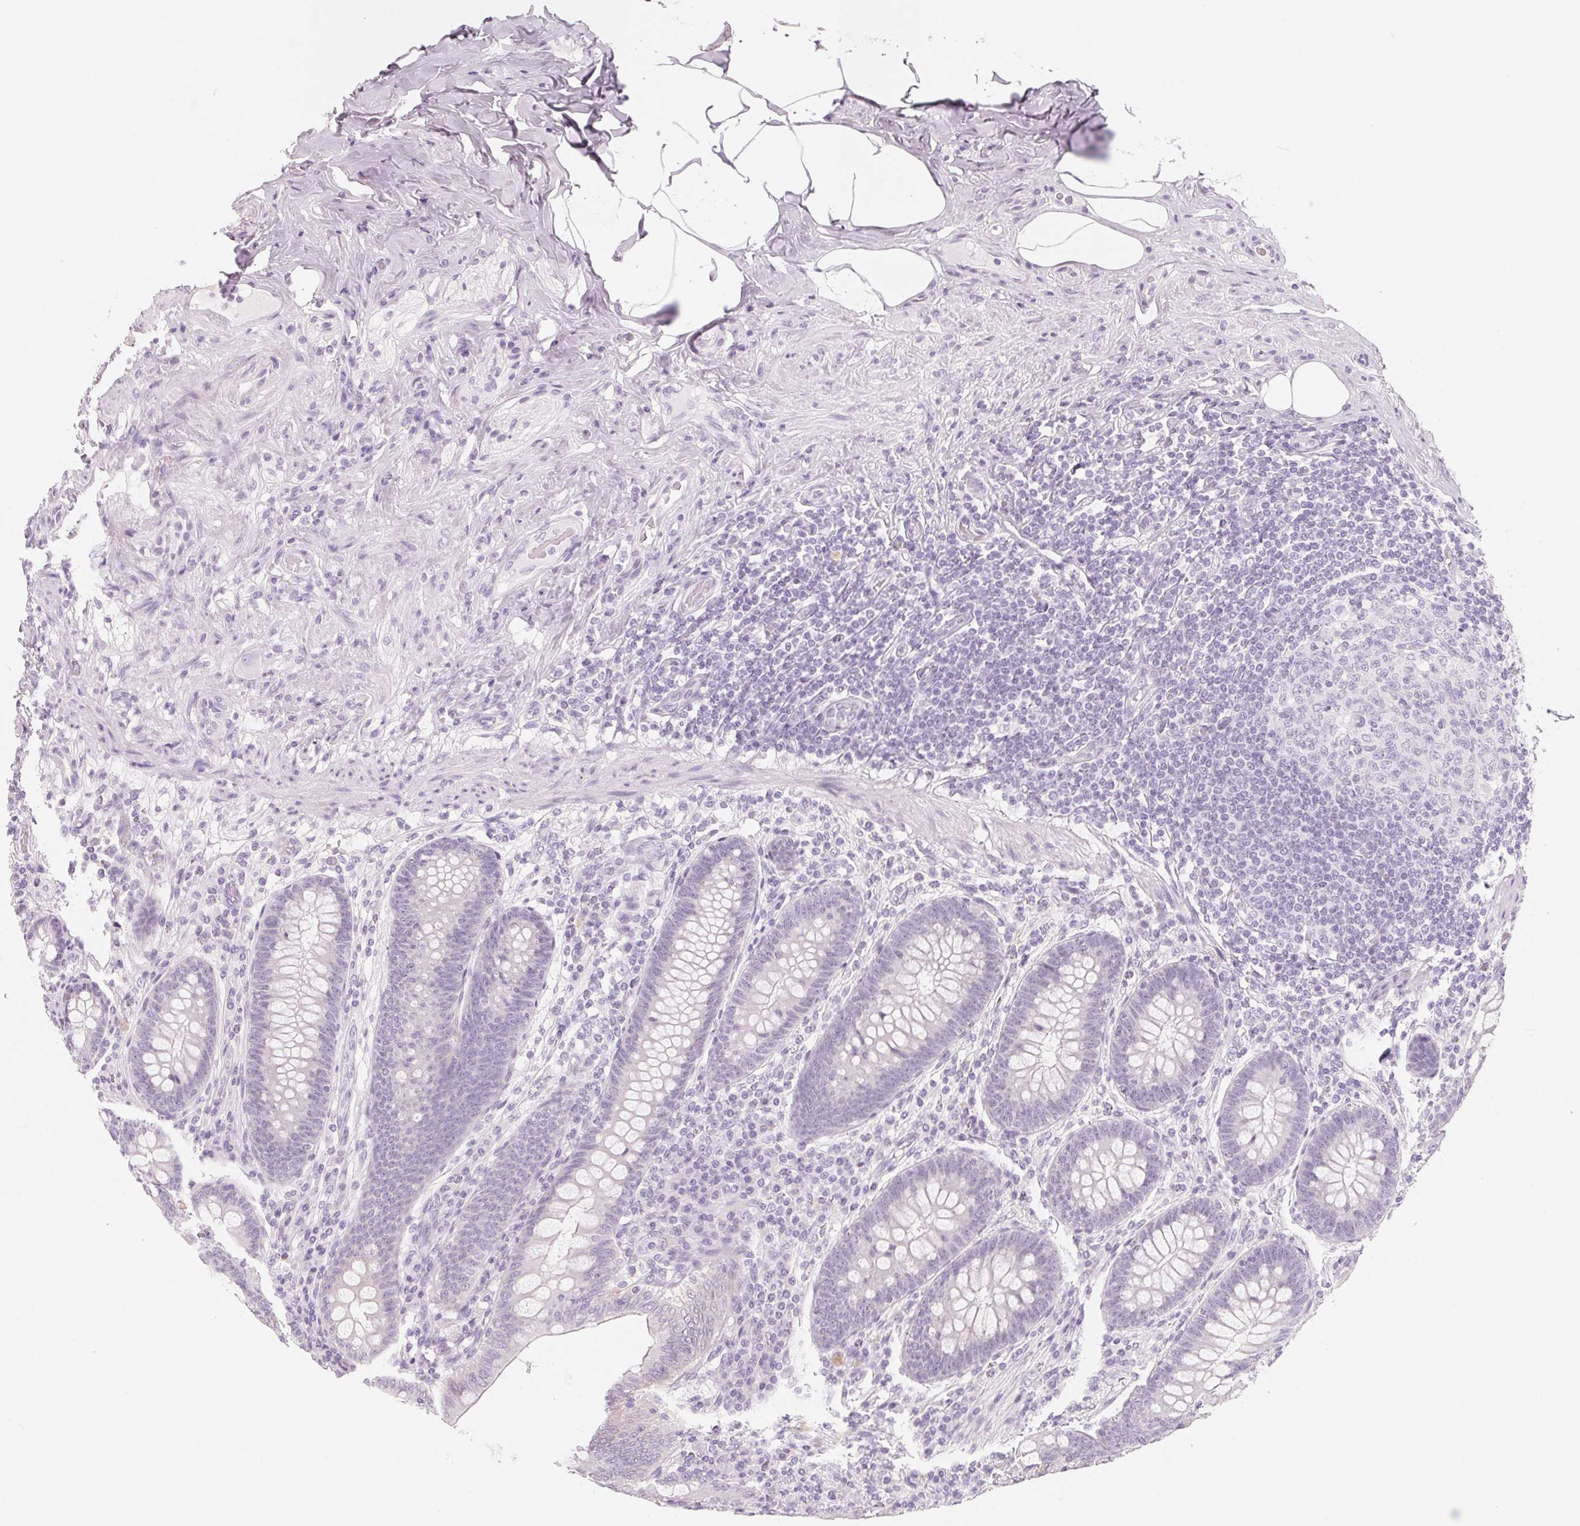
{"staining": {"intensity": "negative", "quantity": "none", "location": "none"}, "tissue": "appendix", "cell_type": "Glandular cells", "image_type": "normal", "snomed": [{"axis": "morphology", "description": "Normal tissue, NOS"}, {"axis": "topography", "description": "Appendix"}], "caption": "Normal appendix was stained to show a protein in brown. There is no significant staining in glandular cells. The staining is performed using DAB (3,3'-diaminobenzidine) brown chromogen with nuclei counter-stained in using hematoxylin.", "gene": "SH3GL2", "patient": {"sex": "male", "age": 71}}